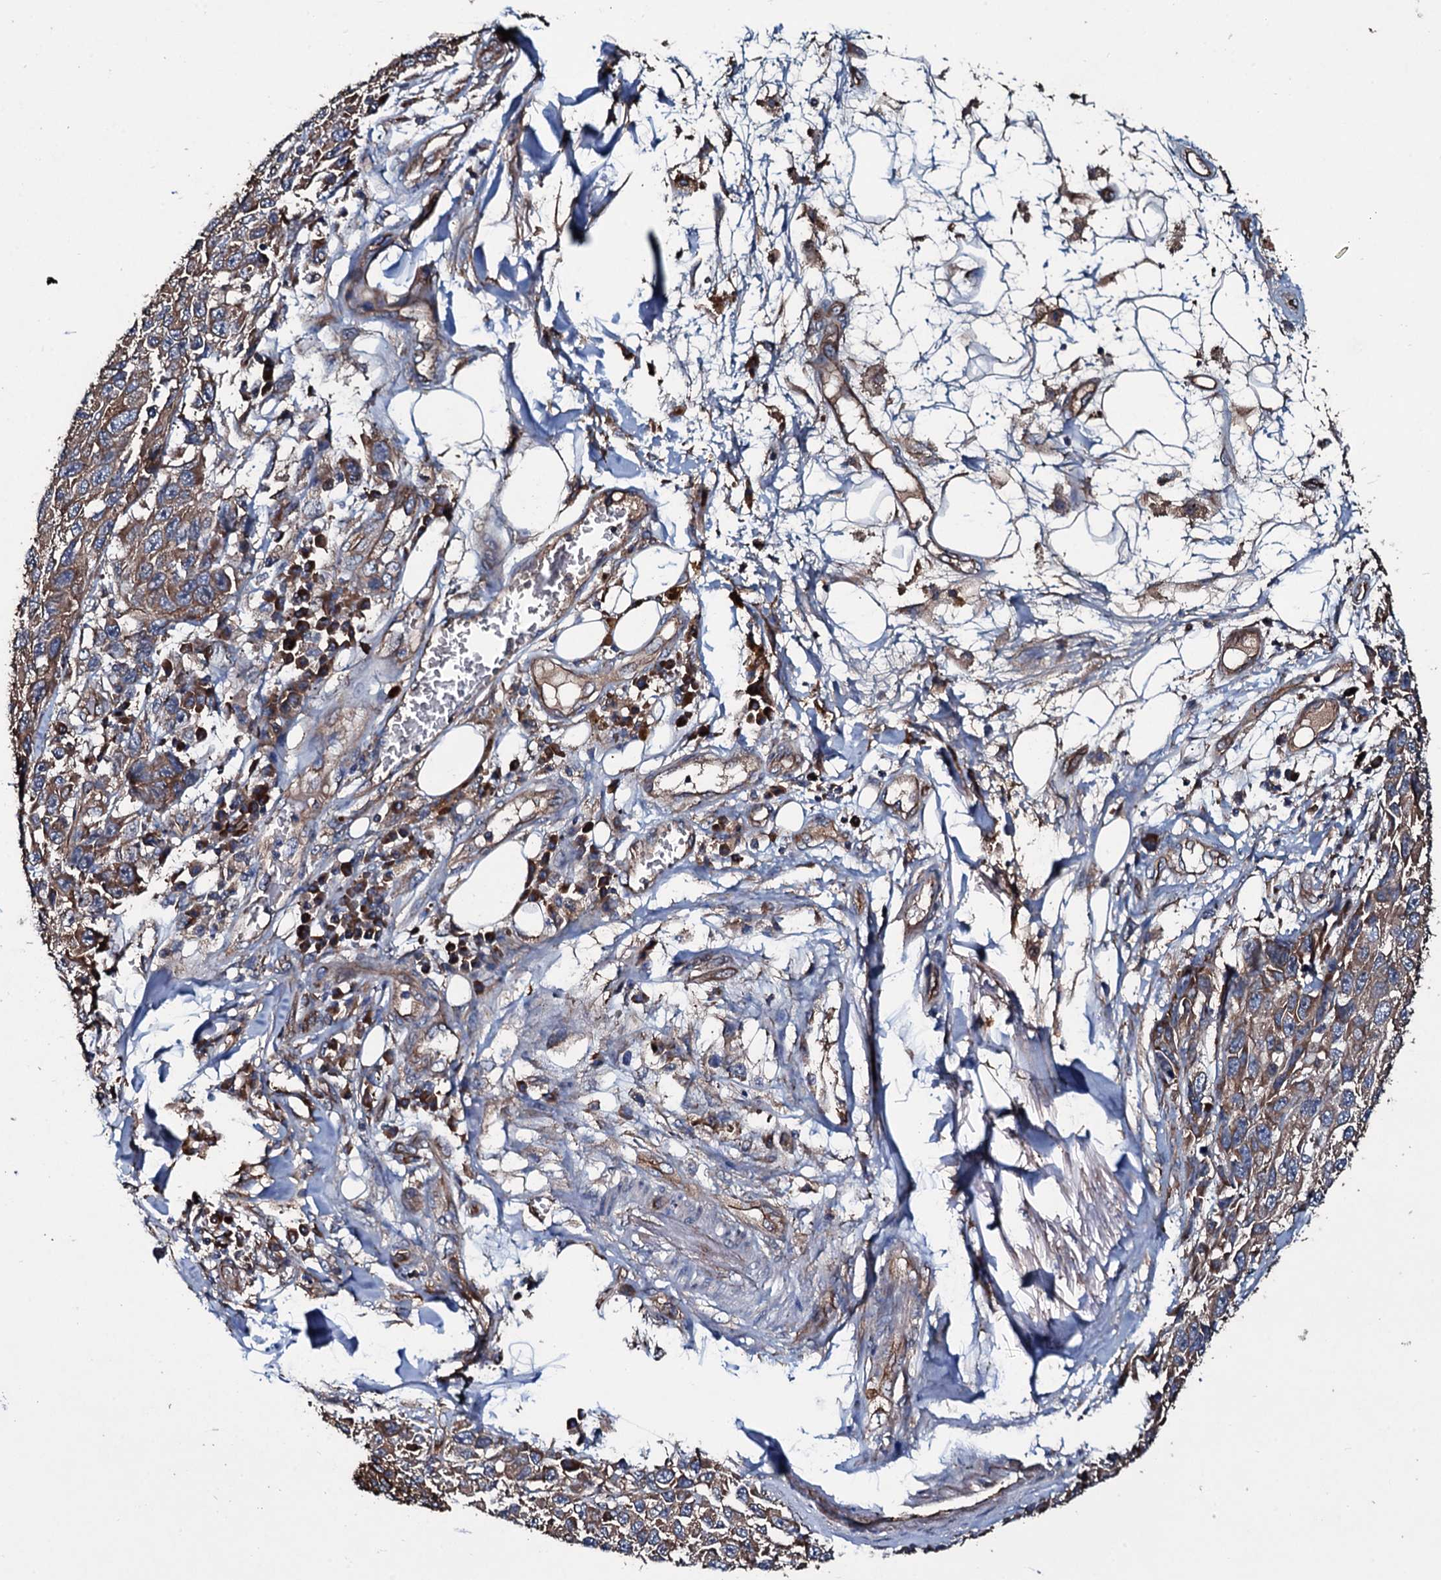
{"staining": {"intensity": "weak", "quantity": ">75%", "location": "cytoplasmic/membranous"}, "tissue": "melanoma", "cell_type": "Tumor cells", "image_type": "cancer", "snomed": [{"axis": "morphology", "description": "Normal tissue, NOS"}, {"axis": "morphology", "description": "Malignant melanoma, NOS"}, {"axis": "topography", "description": "Skin"}], "caption": "Human melanoma stained for a protein (brown) reveals weak cytoplasmic/membranous positive expression in approximately >75% of tumor cells.", "gene": "DMAC2", "patient": {"sex": "female", "age": 96}}